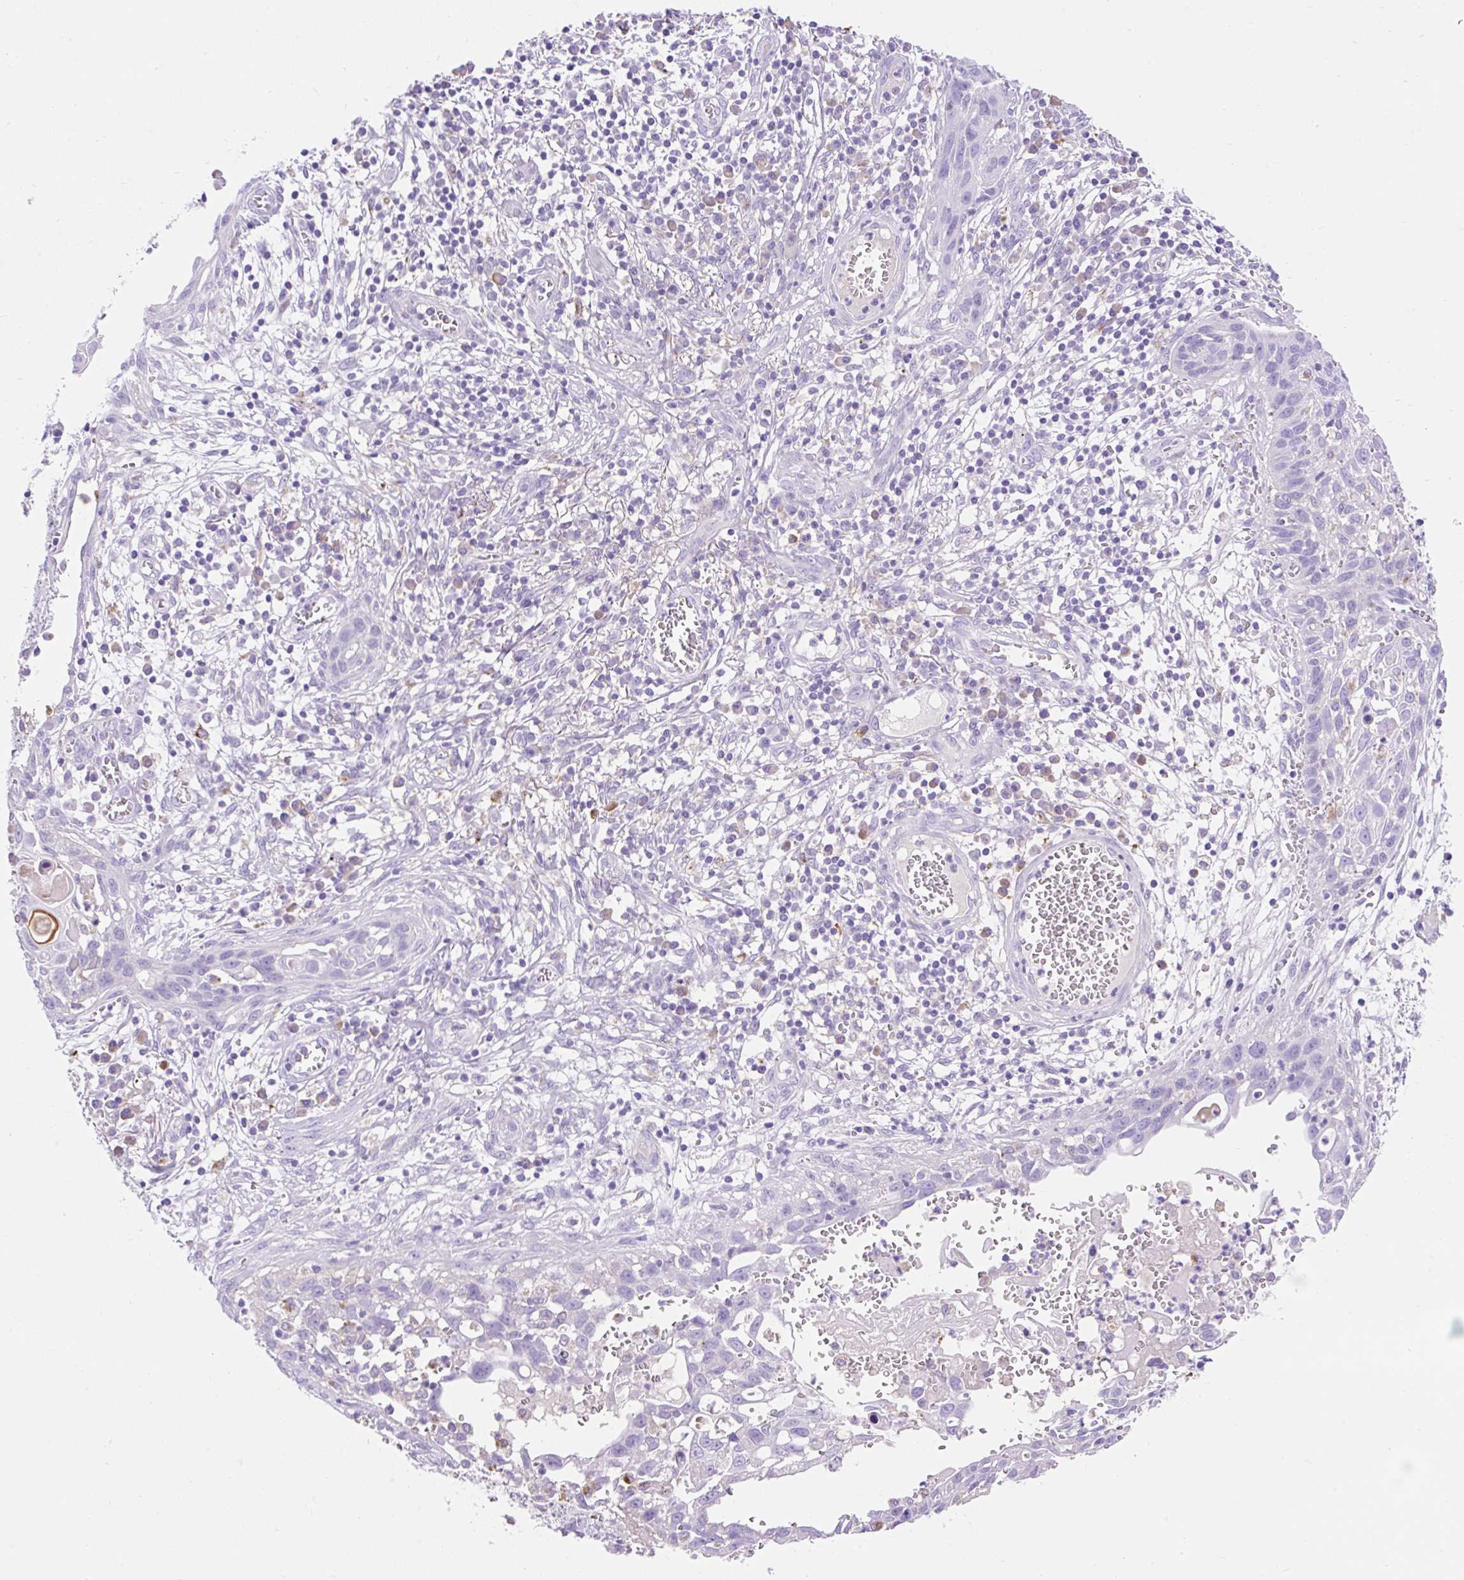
{"staining": {"intensity": "negative", "quantity": "none", "location": "none"}, "tissue": "skin cancer", "cell_type": "Tumor cells", "image_type": "cancer", "snomed": [{"axis": "morphology", "description": "Squamous cell carcinoma, NOS"}, {"axis": "topography", "description": "Skin"}, {"axis": "topography", "description": "Vulva"}], "caption": "High magnification brightfield microscopy of skin cancer stained with DAB (3,3'-diaminobenzidine) (brown) and counterstained with hematoxylin (blue): tumor cells show no significant positivity.", "gene": "HEXB", "patient": {"sex": "female", "age": 83}}